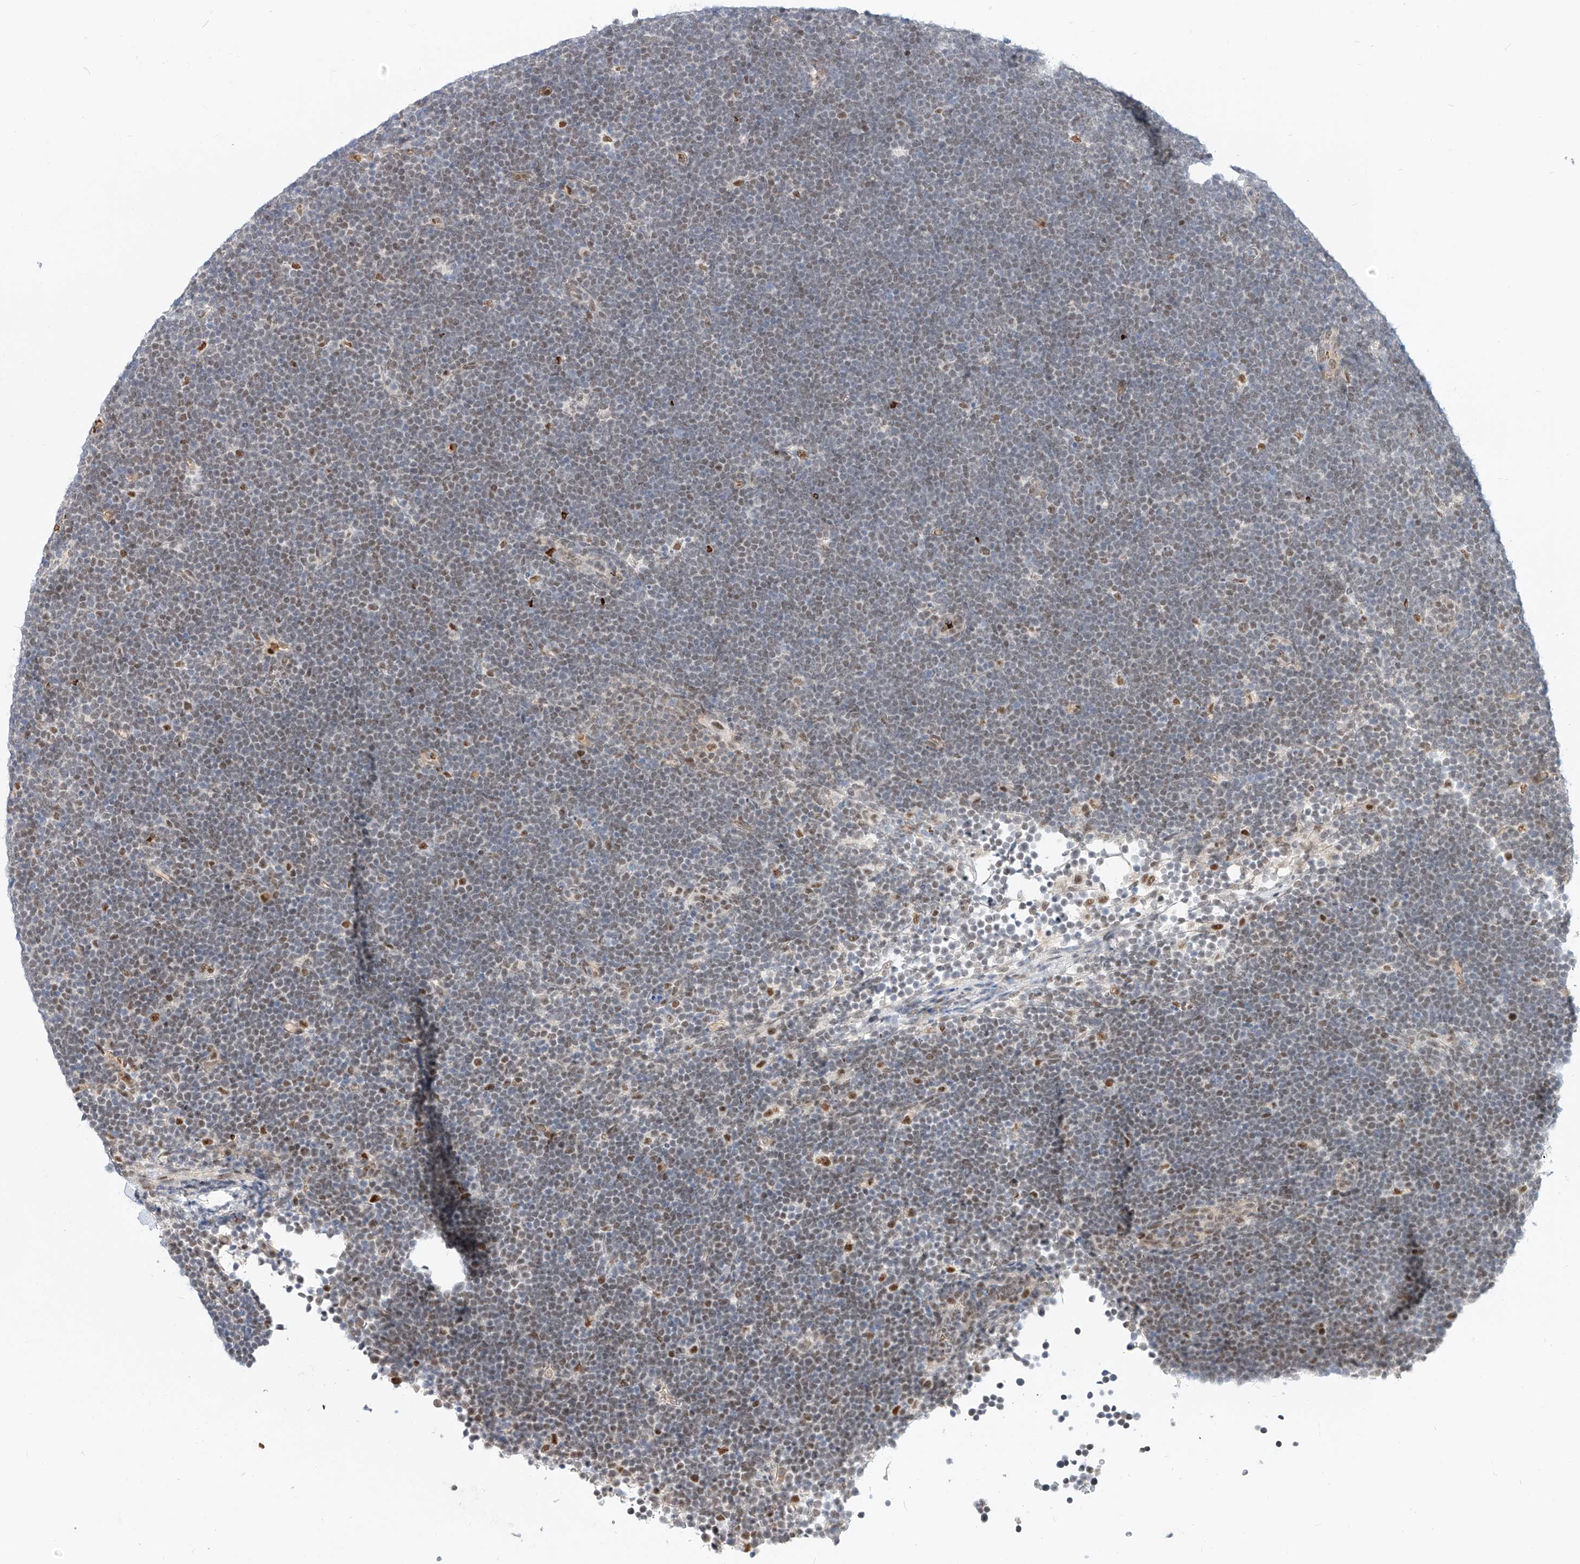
{"staining": {"intensity": "moderate", "quantity": "<25%", "location": "nuclear"}, "tissue": "lymphoma", "cell_type": "Tumor cells", "image_type": "cancer", "snomed": [{"axis": "morphology", "description": "Malignant lymphoma, non-Hodgkin's type, High grade"}, {"axis": "topography", "description": "Lymph node"}], "caption": "A histopathology image of lymphoma stained for a protein displays moderate nuclear brown staining in tumor cells.", "gene": "CBX8", "patient": {"sex": "male", "age": 13}}